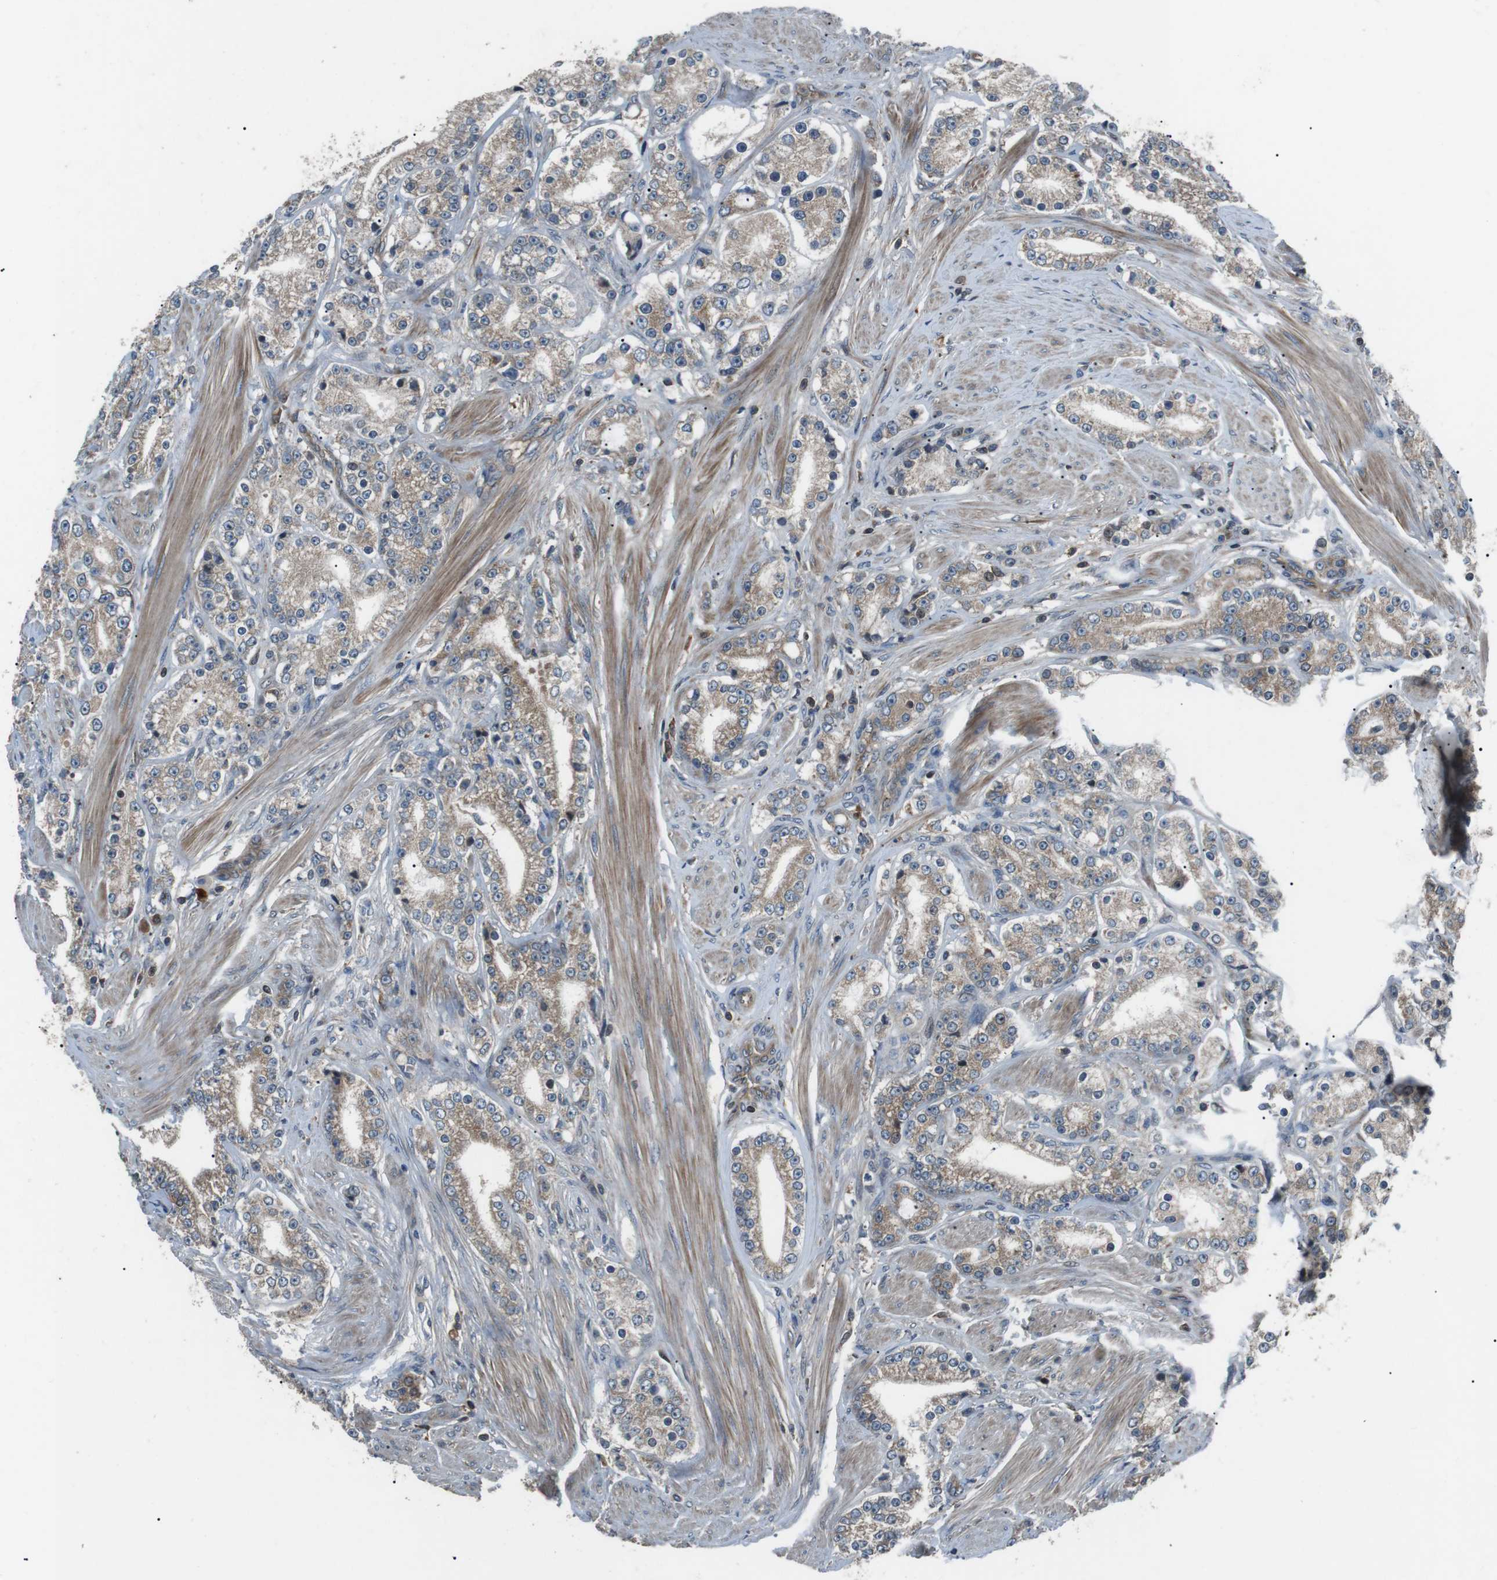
{"staining": {"intensity": "weak", "quantity": "25%-75%", "location": "cytoplasmic/membranous"}, "tissue": "prostate cancer", "cell_type": "Tumor cells", "image_type": "cancer", "snomed": [{"axis": "morphology", "description": "Adenocarcinoma, Low grade"}, {"axis": "topography", "description": "Prostate"}], "caption": "Prostate cancer (adenocarcinoma (low-grade)) stained for a protein displays weak cytoplasmic/membranous positivity in tumor cells.", "gene": "GPR161", "patient": {"sex": "male", "age": 63}}